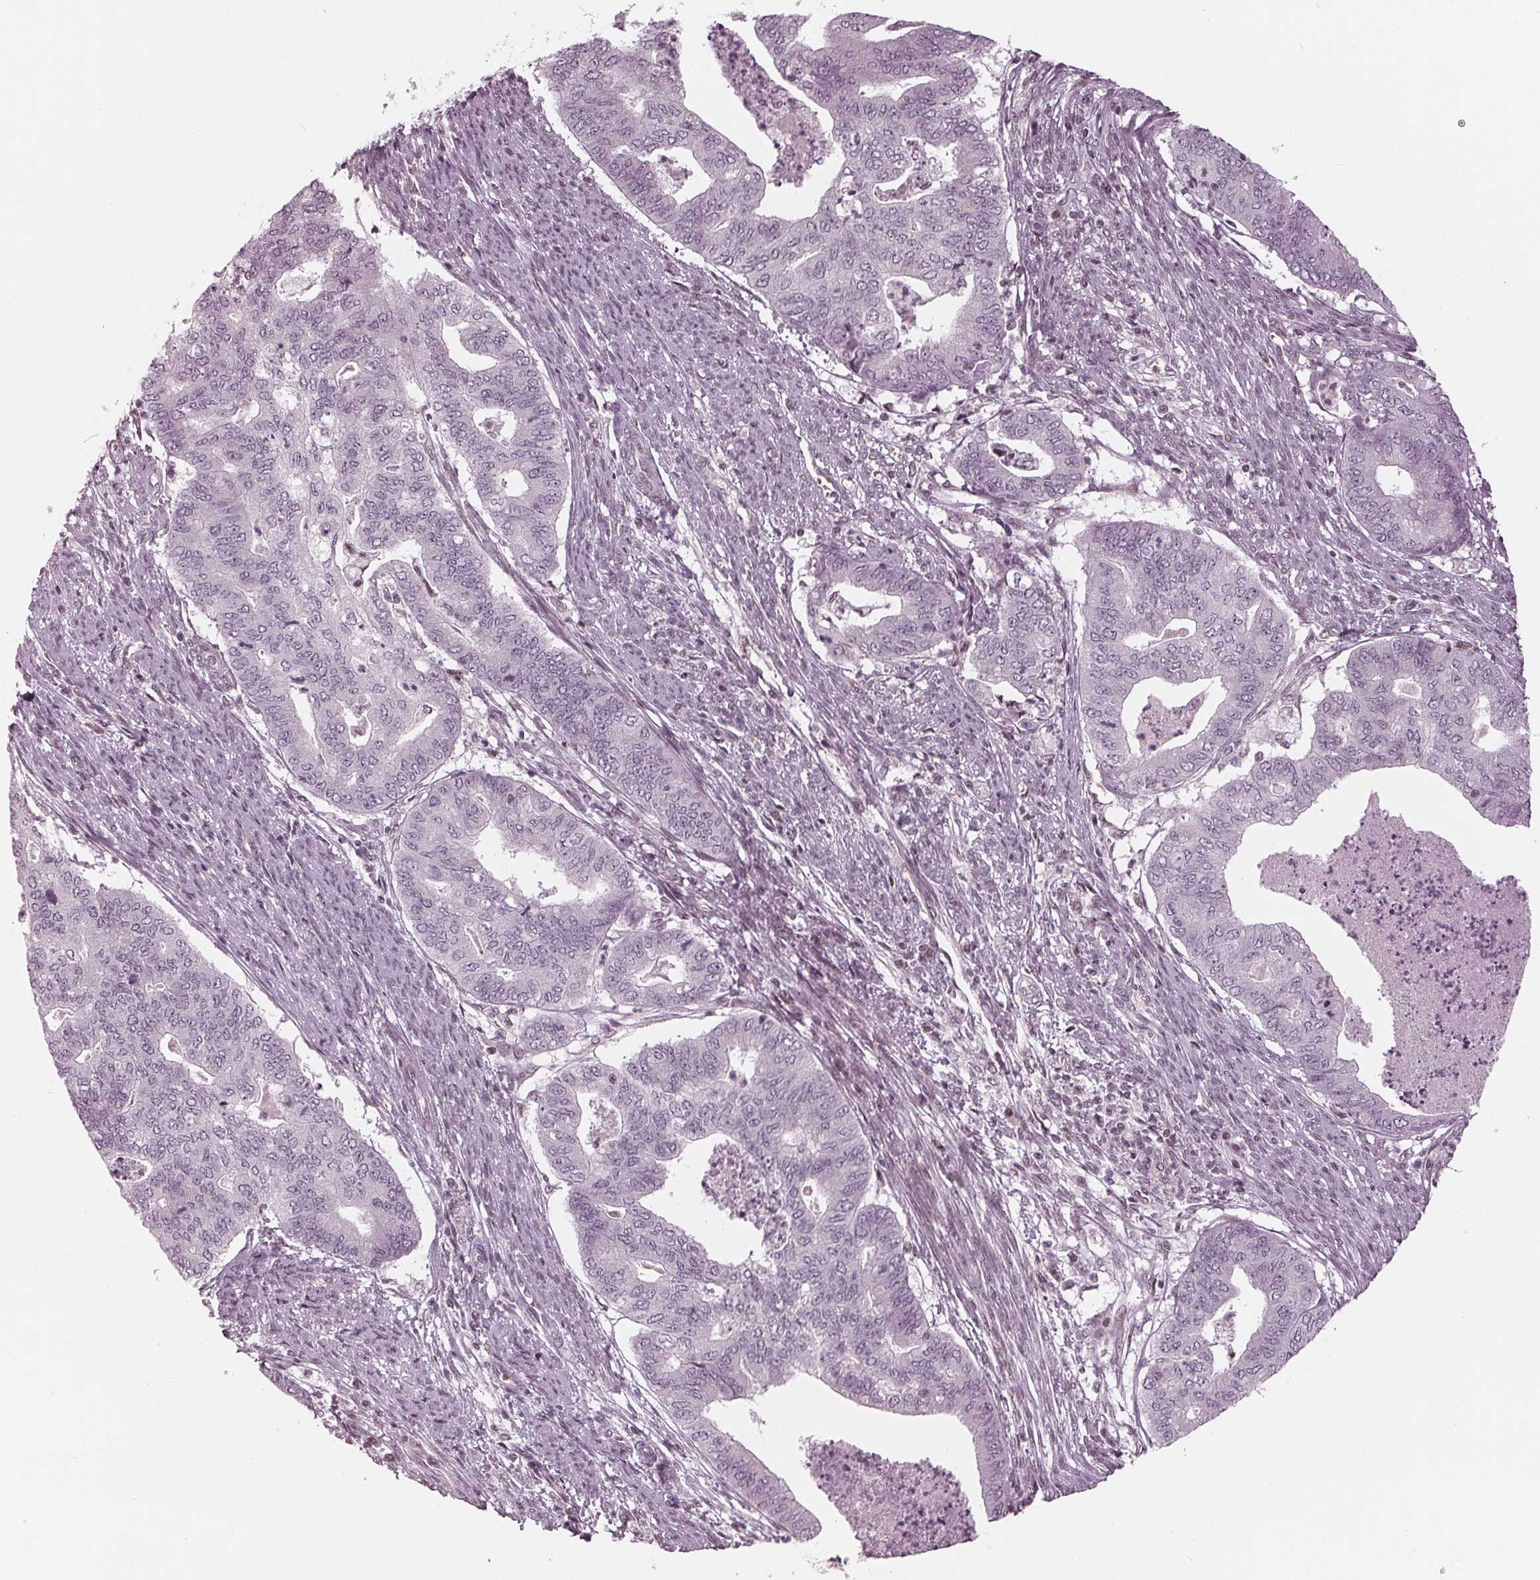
{"staining": {"intensity": "negative", "quantity": "none", "location": "none"}, "tissue": "endometrial cancer", "cell_type": "Tumor cells", "image_type": "cancer", "snomed": [{"axis": "morphology", "description": "Adenocarcinoma, NOS"}, {"axis": "topography", "description": "Endometrium"}], "caption": "Protein analysis of adenocarcinoma (endometrial) reveals no significant positivity in tumor cells.", "gene": "DNMT3L", "patient": {"sex": "female", "age": 79}}